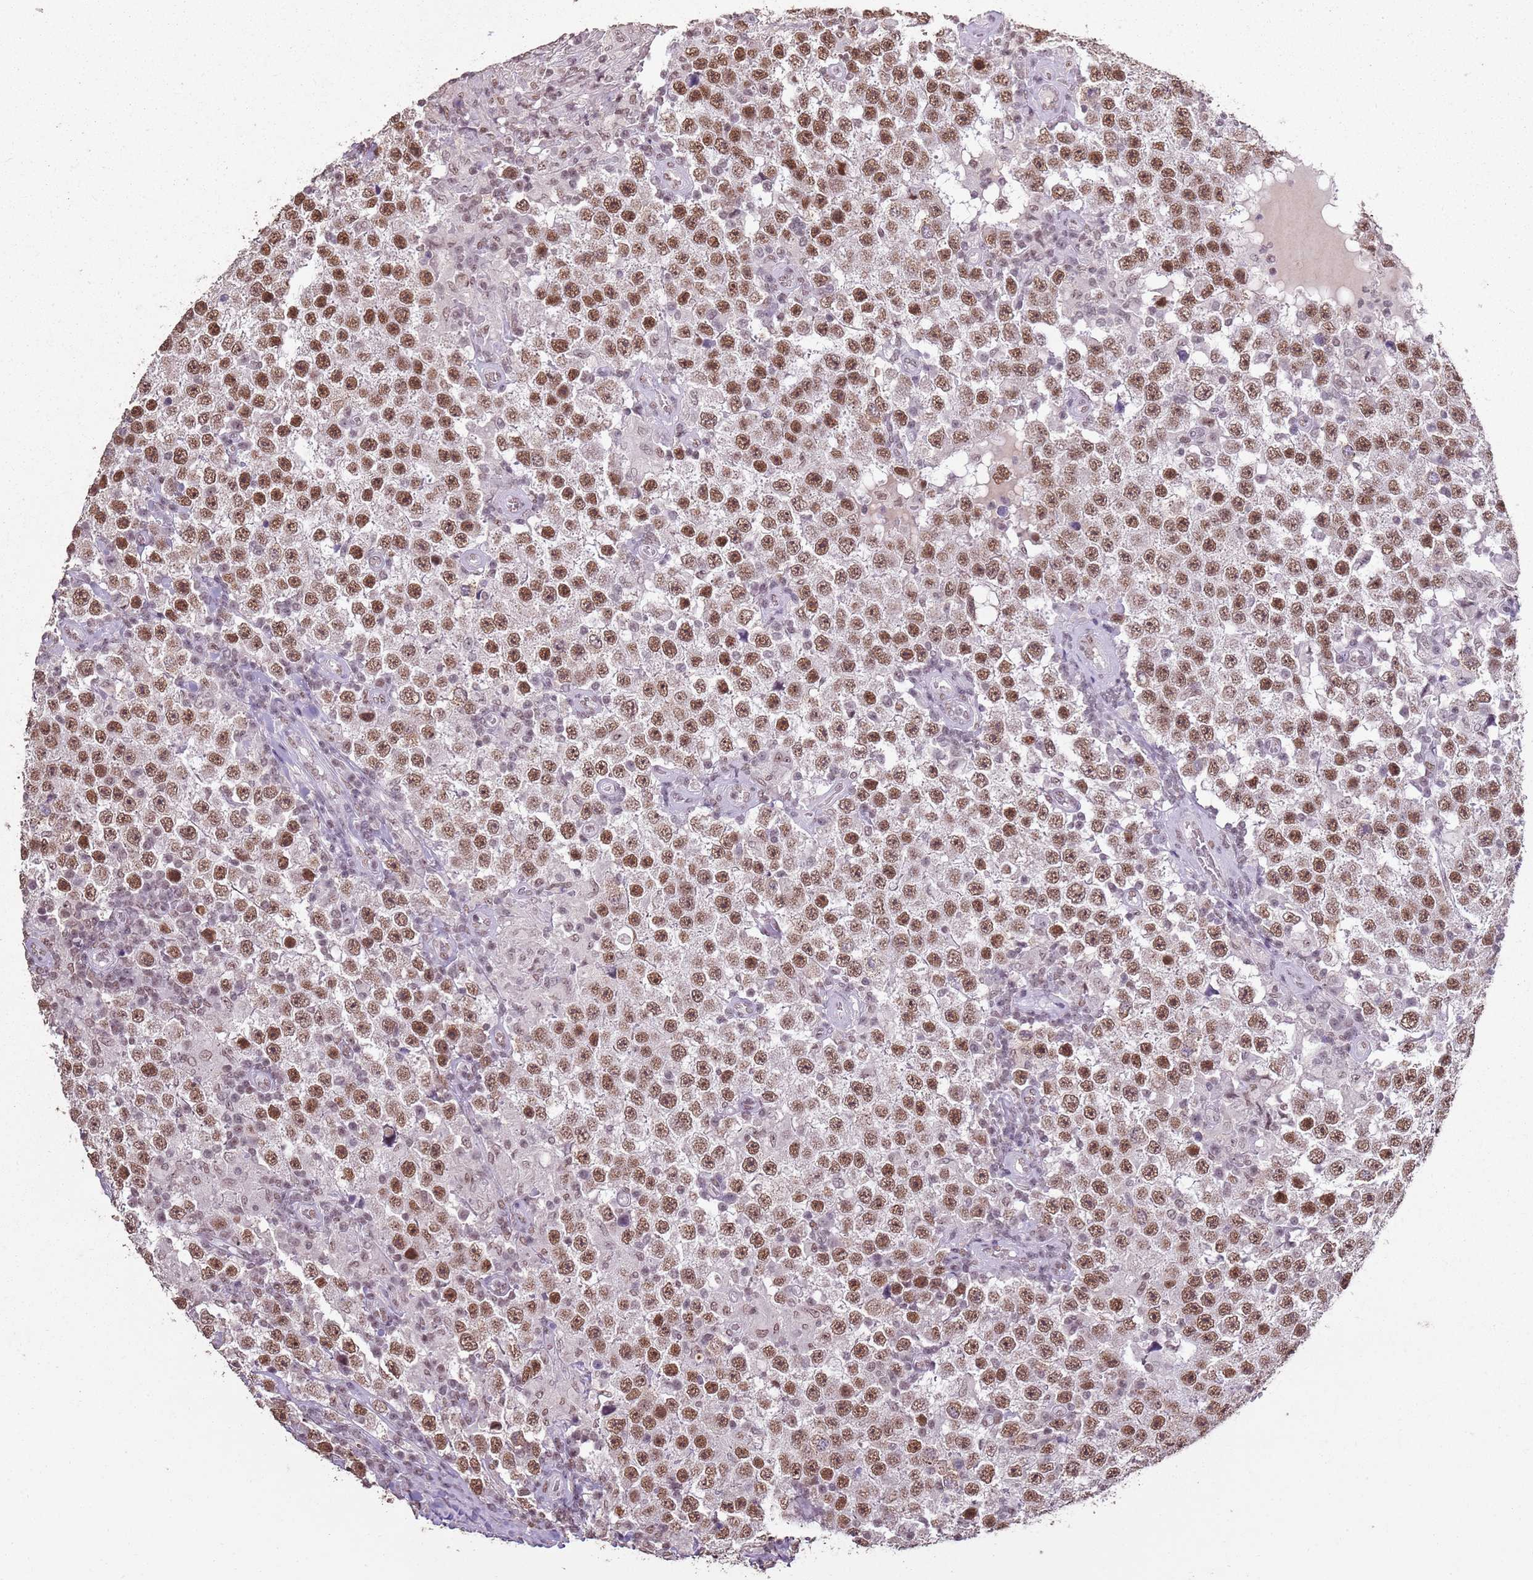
{"staining": {"intensity": "moderate", "quantity": ">75%", "location": "nuclear"}, "tissue": "testis cancer", "cell_type": "Tumor cells", "image_type": "cancer", "snomed": [{"axis": "morphology", "description": "Normal tissue, NOS"}, {"axis": "morphology", "description": "Urothelial carcinoma, High grade"}, {"axis": "morphology", "description": "Seminoma, NOS"}, {"axis": "morphology", "description": "Carcinoma, Embryonal, NOS"}, {"axis": "topography", "description": "Urinary bladder"}, {"axis": "topography", "description": "Testis"}], "caption": "The immunohistochemical stain shows moderate nuclear expression in tumor cells of embryonal carcinoma (testis) tissue.", "gene": "ARL14EP", "patient": {"sex": "male", "age": 41}}